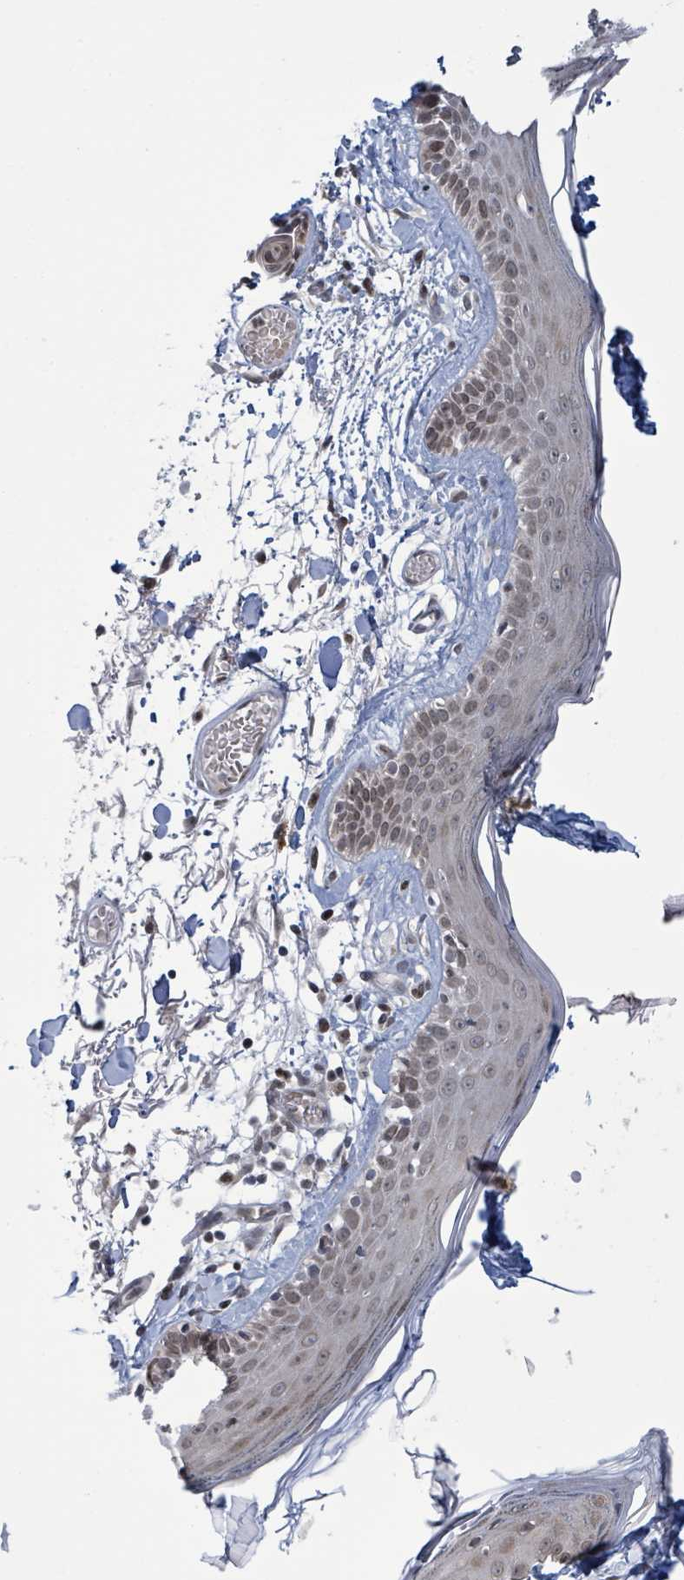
{"staining": {"intensity": "moderate", "quantity": "25%-75%", "location": "nuclear"}, "tissue": "skin", "cell_type": "Fibroblasts", "image_type": "normal", "snomed": [{"axis": "morphology", "description": "Normal tissue, NOS"}, {"axis": "topography", "description": "Skin"}], "caption": "IHC photomicrograph of benign skin: skin stained using immunohistochemistry (IHC) displays medium levels of moderate protein expression localized specifically in the nuclear of fibroblasts, appearing as a nuclear brown color.", "gene": "SBF2", "patient": {"sex": "male", "age": 79}}